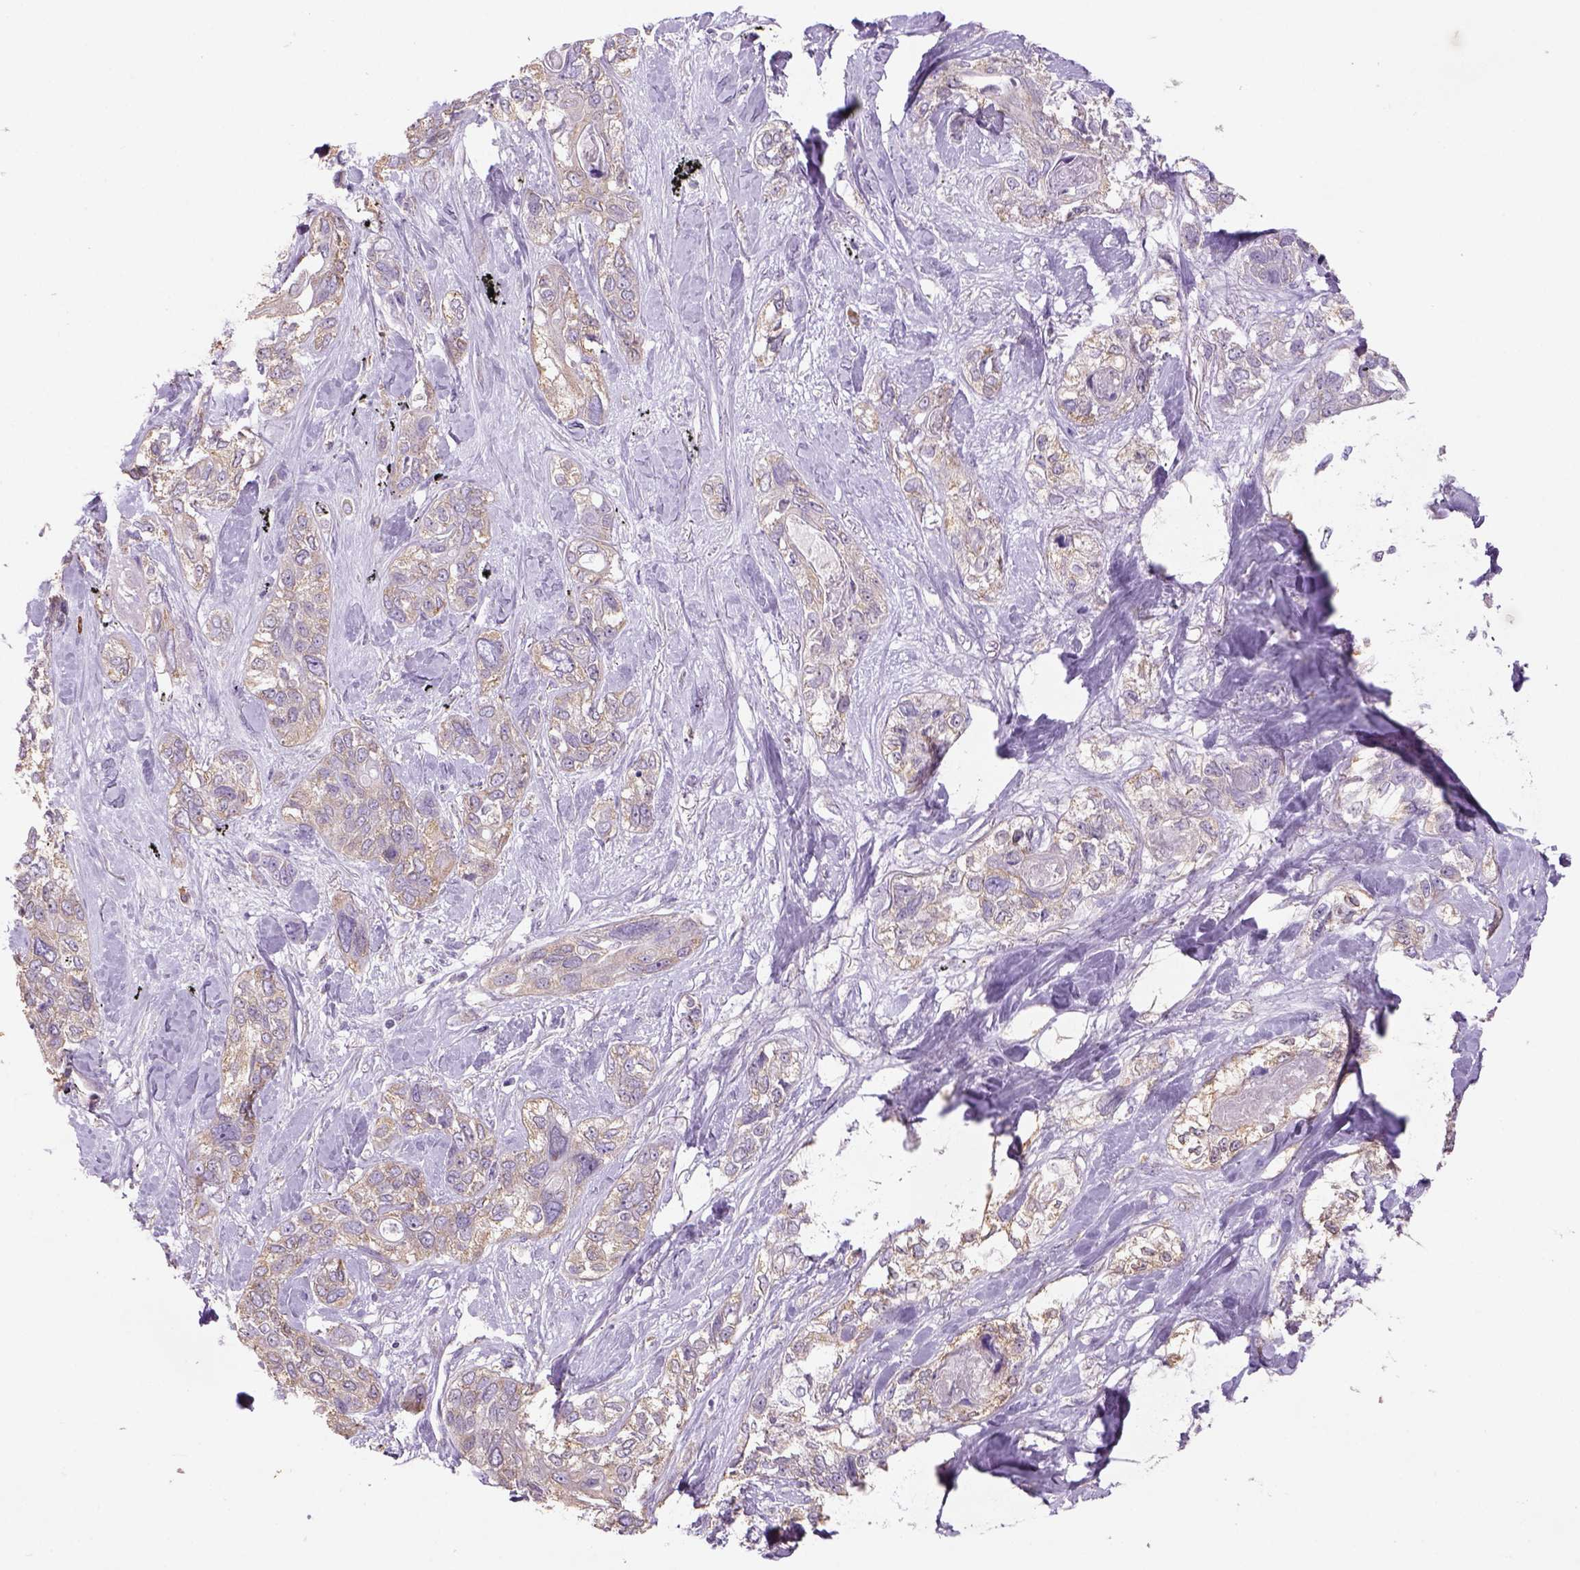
{"staining": {"intensity": "weak", "quantity": ">75%", "location": "cytoplasmic/membranous"}, "tissue": "lung cancer", "cell_type": "Tumor cells", "image_type": "cancer", "snomed": [{"axis": "morphology", "description": "Squamous cell carcinoma, NOS"}, {"axis": "topography", "description": "Lung"}], "caption": "Immunohistochemical staining of lung squamous cell carcinoma shows weak cytoplasmic/membranous protein positivity in approximately >75% of tumor cells. The staining was performed using DAB (3,3'-diaminobenzidine) to visualize the protein expression in brown, while the nuclei were stained in blue with hematoxylin (Magnification: 20x).", "gene": "NAALAD2", "patient": {"sex": "female", "age": 70}}